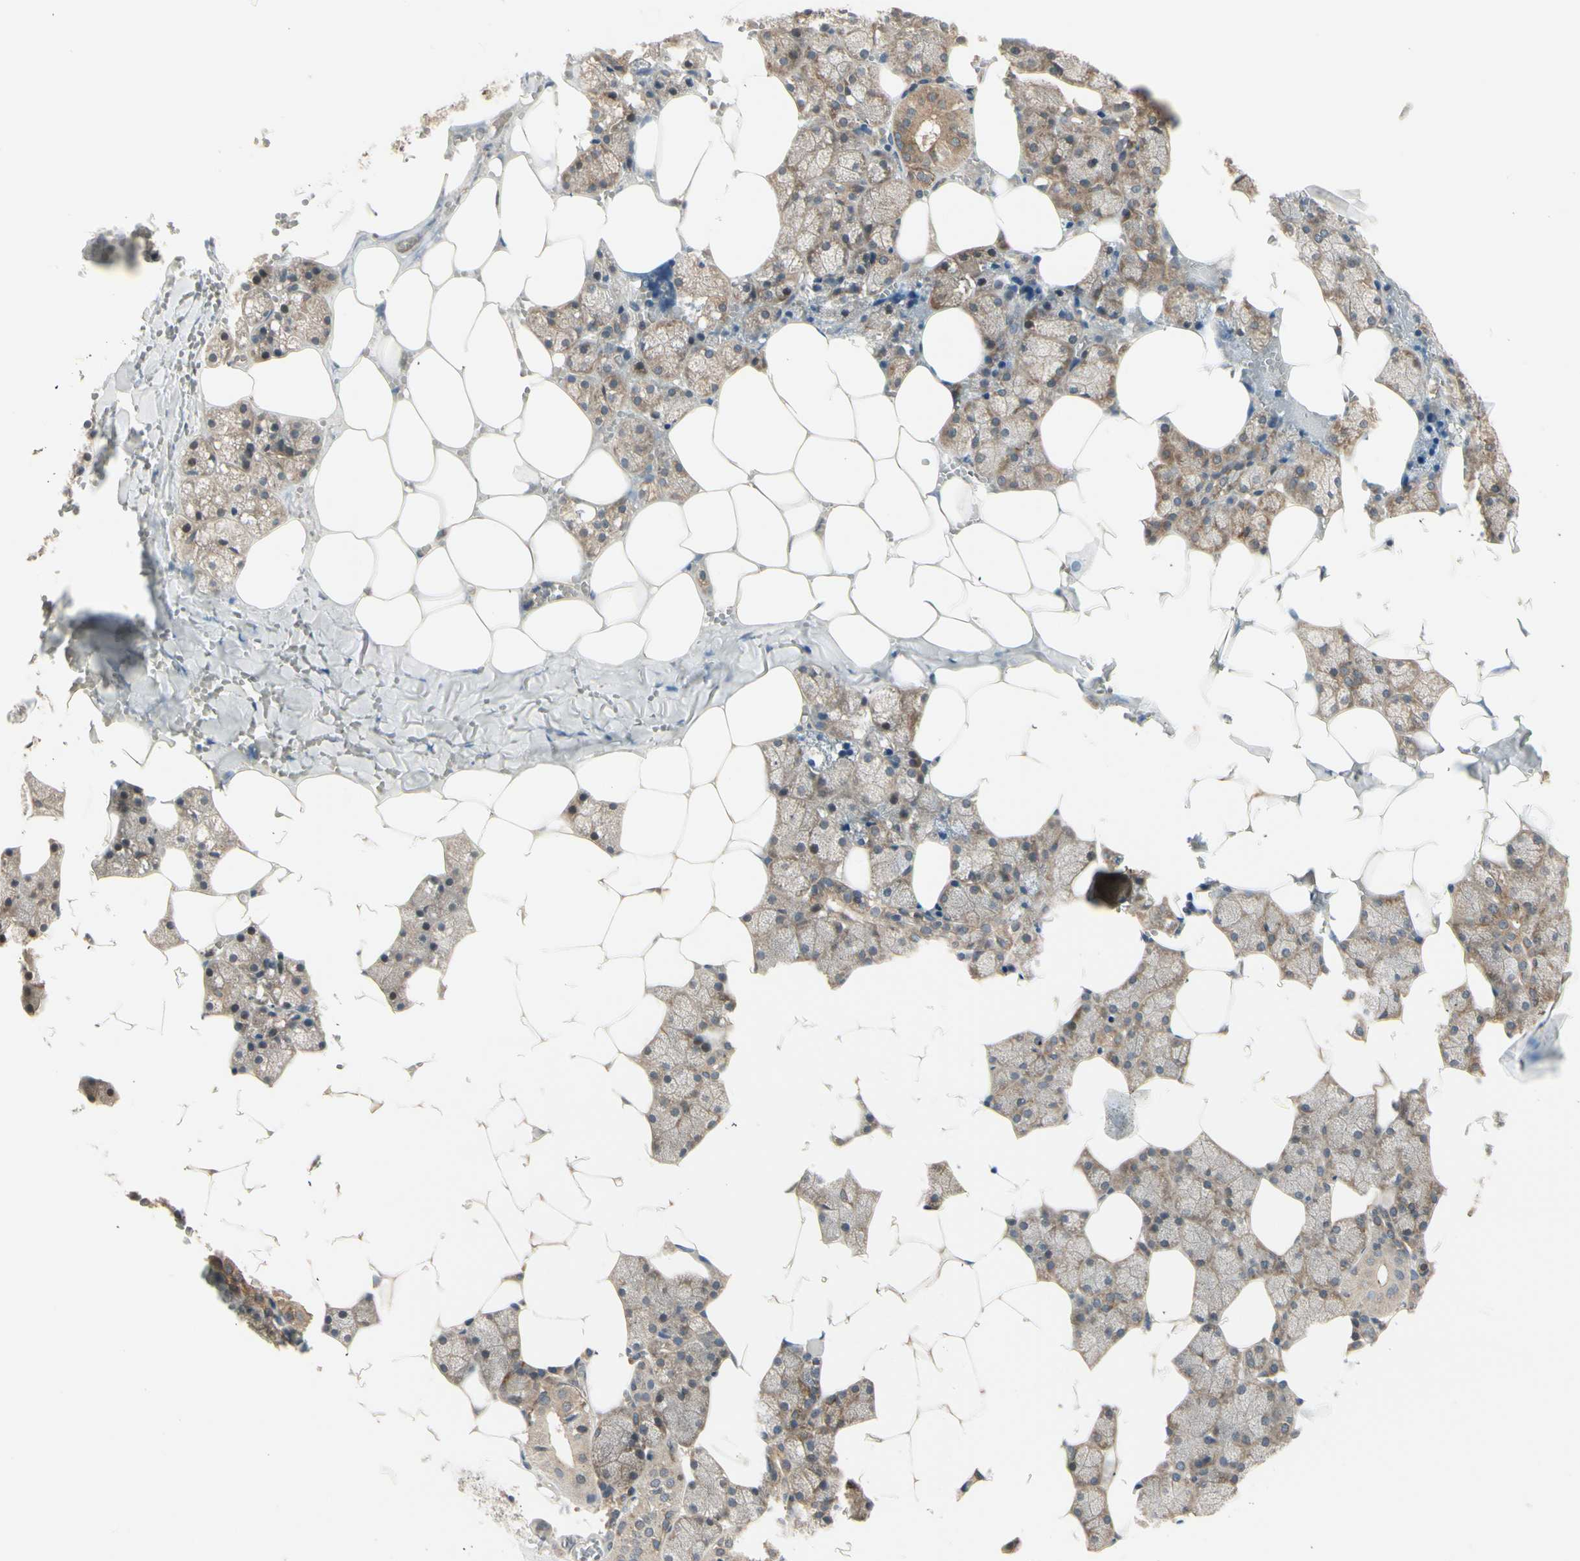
{"staining": {"intensity": "moderate", "quantity": ">75%", "location": "cytoplasmic/membranous"}, "tissue": "salivary gland", "cell_type": "Glandular cells", "image_type": "normal", "snomed": [{"axis": "morphology", "description": "Normal tissue, NOS"}, {"axis": "topography", "description": "Salivary gland"}], "caption": "Immunohistochemical staining of benign salivary gland exhibits medium levels of moderate cytoplasmic/membranous expression in approximately >75% of glandular cells.", "gene": "OXSR1", "patient": {"sex": "male", "age": 62}}